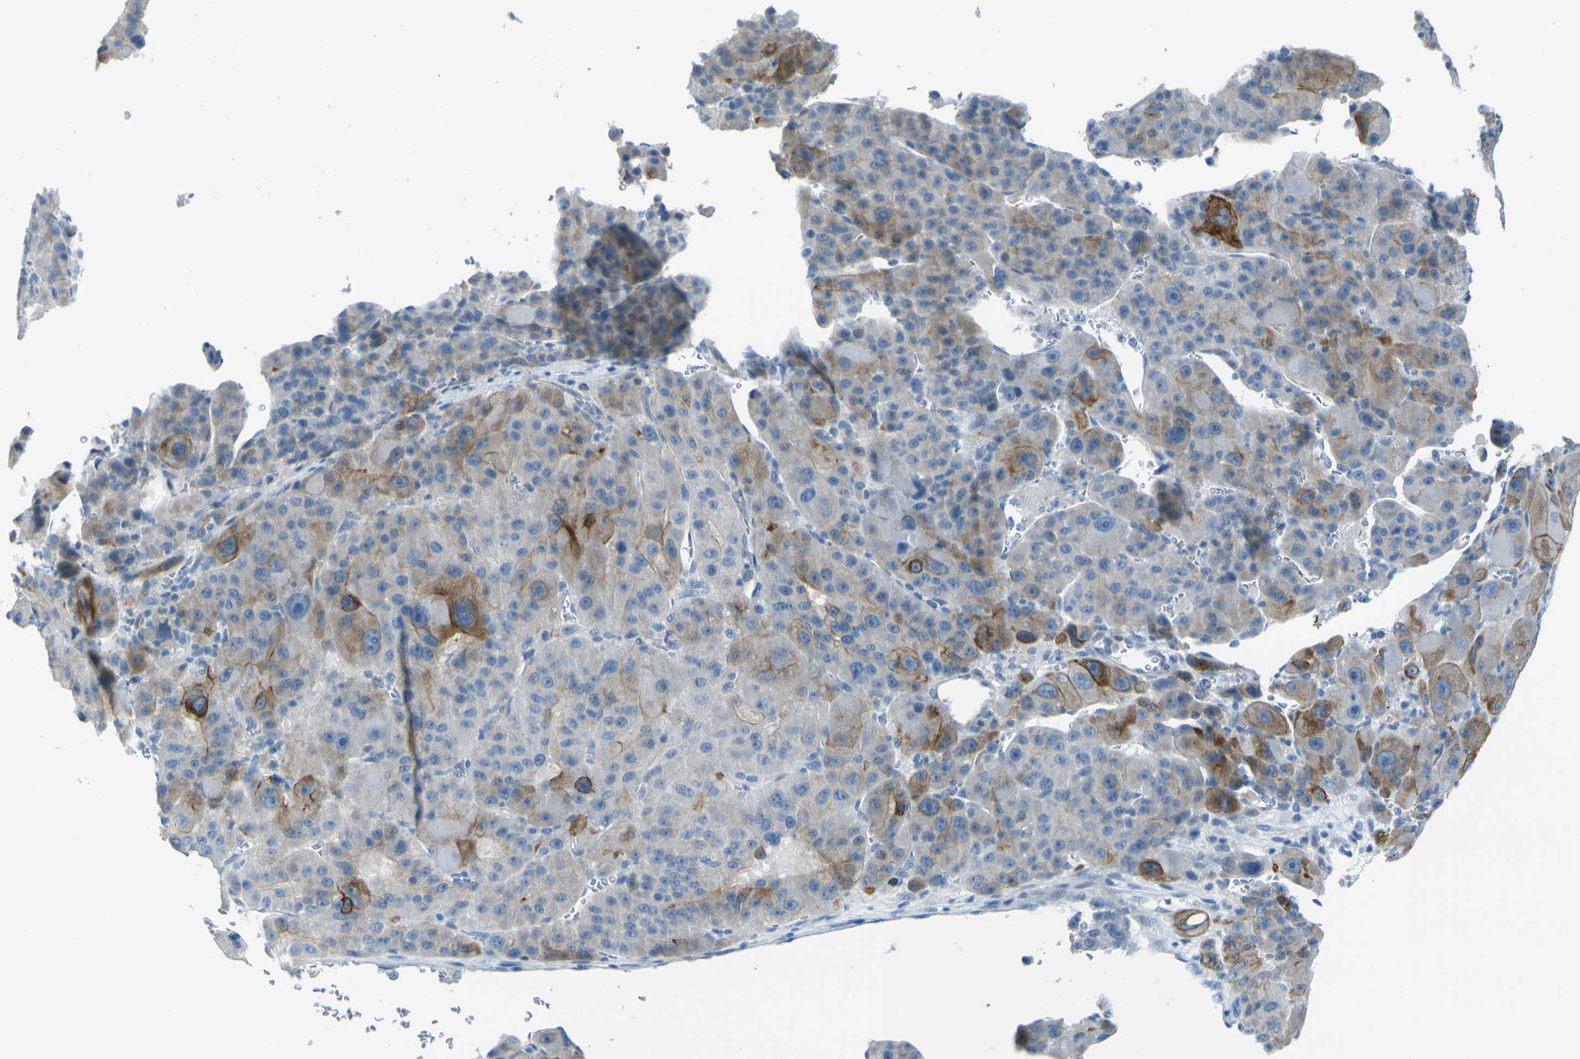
{"staining": {"intensity": "moderate", "quantity": "<25%", "location": "cytoplasmic/membranous"}, "tissue": "liver cancer", "cell_type": "Tumor cells", "image_type": "cancer", "snomed": [{"axis": "morphology", "description": "Carcinoma, Hepatocellular, NOS"}, {"axis": "topography", "description": "Liver"}], "caption": "This is an image of immunohistochemistry staining of liver hepatocellular carcinoma, which shows moderate positivity in the cytoplasmic/membranous of tumor cells.", "gene": "ANKRD46", "patient": {"sex": "male", "age": 76}}